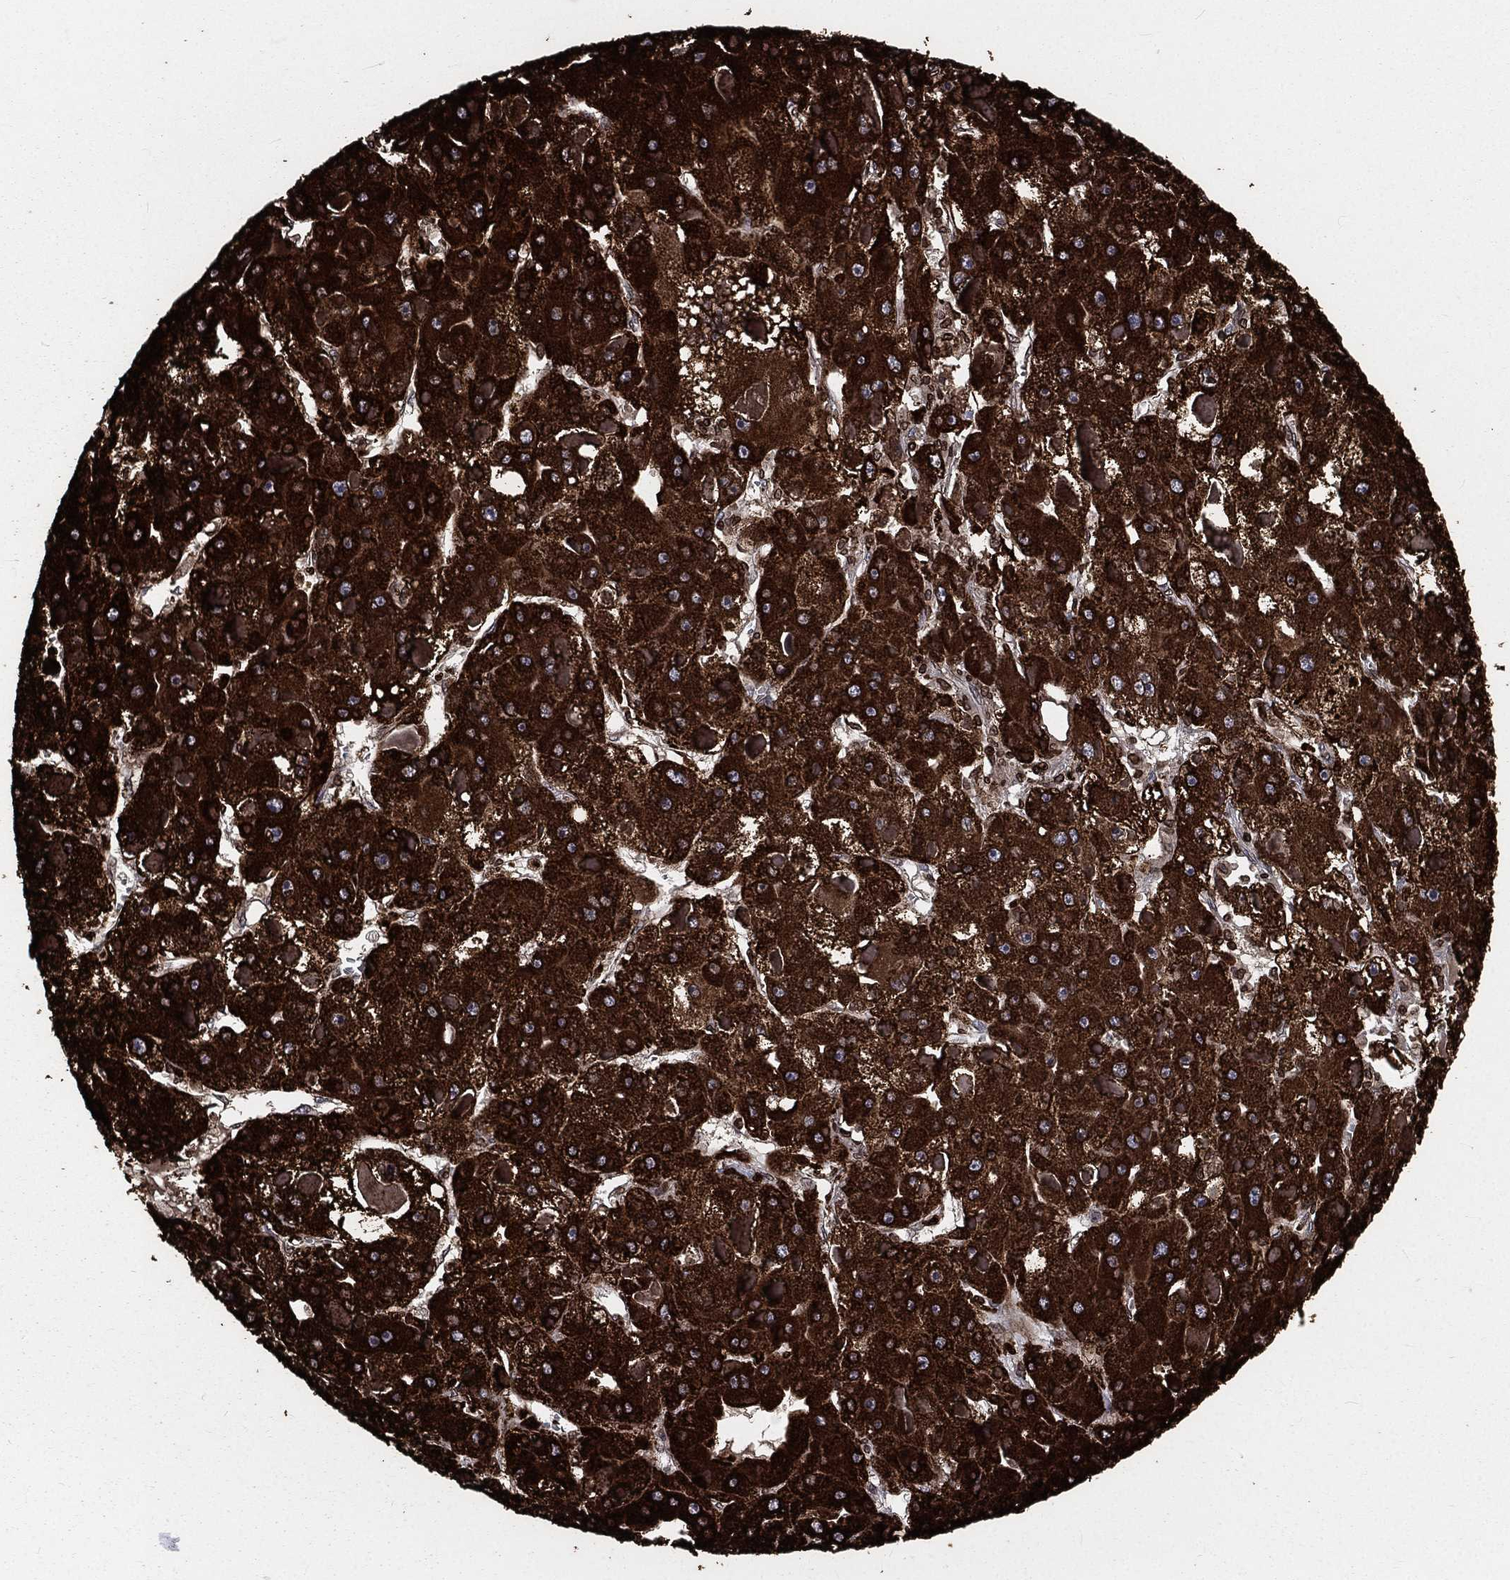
{"staining": {"intensity": "strong", "quantity": ">75%", "location": "cytoplasmic/membranous,nuclear"}, "tissue": "liver cancer", "cell_type": "Tumor cells", "image_type": "cancer", "snomed": [{"axis": "morphology", "description": "Carcinoma, Hepatocellular, NOS"}, {"axis": "topography", "description": "Liver"}], "caption": "Liver cancer (hepatocellular carcinoma) stained for a protein displays strong cytoplasmic/membranous and nuclear positivity in tumor cells.", "gene": "LBR", "patient": {"sex": "female", "age": 73}}